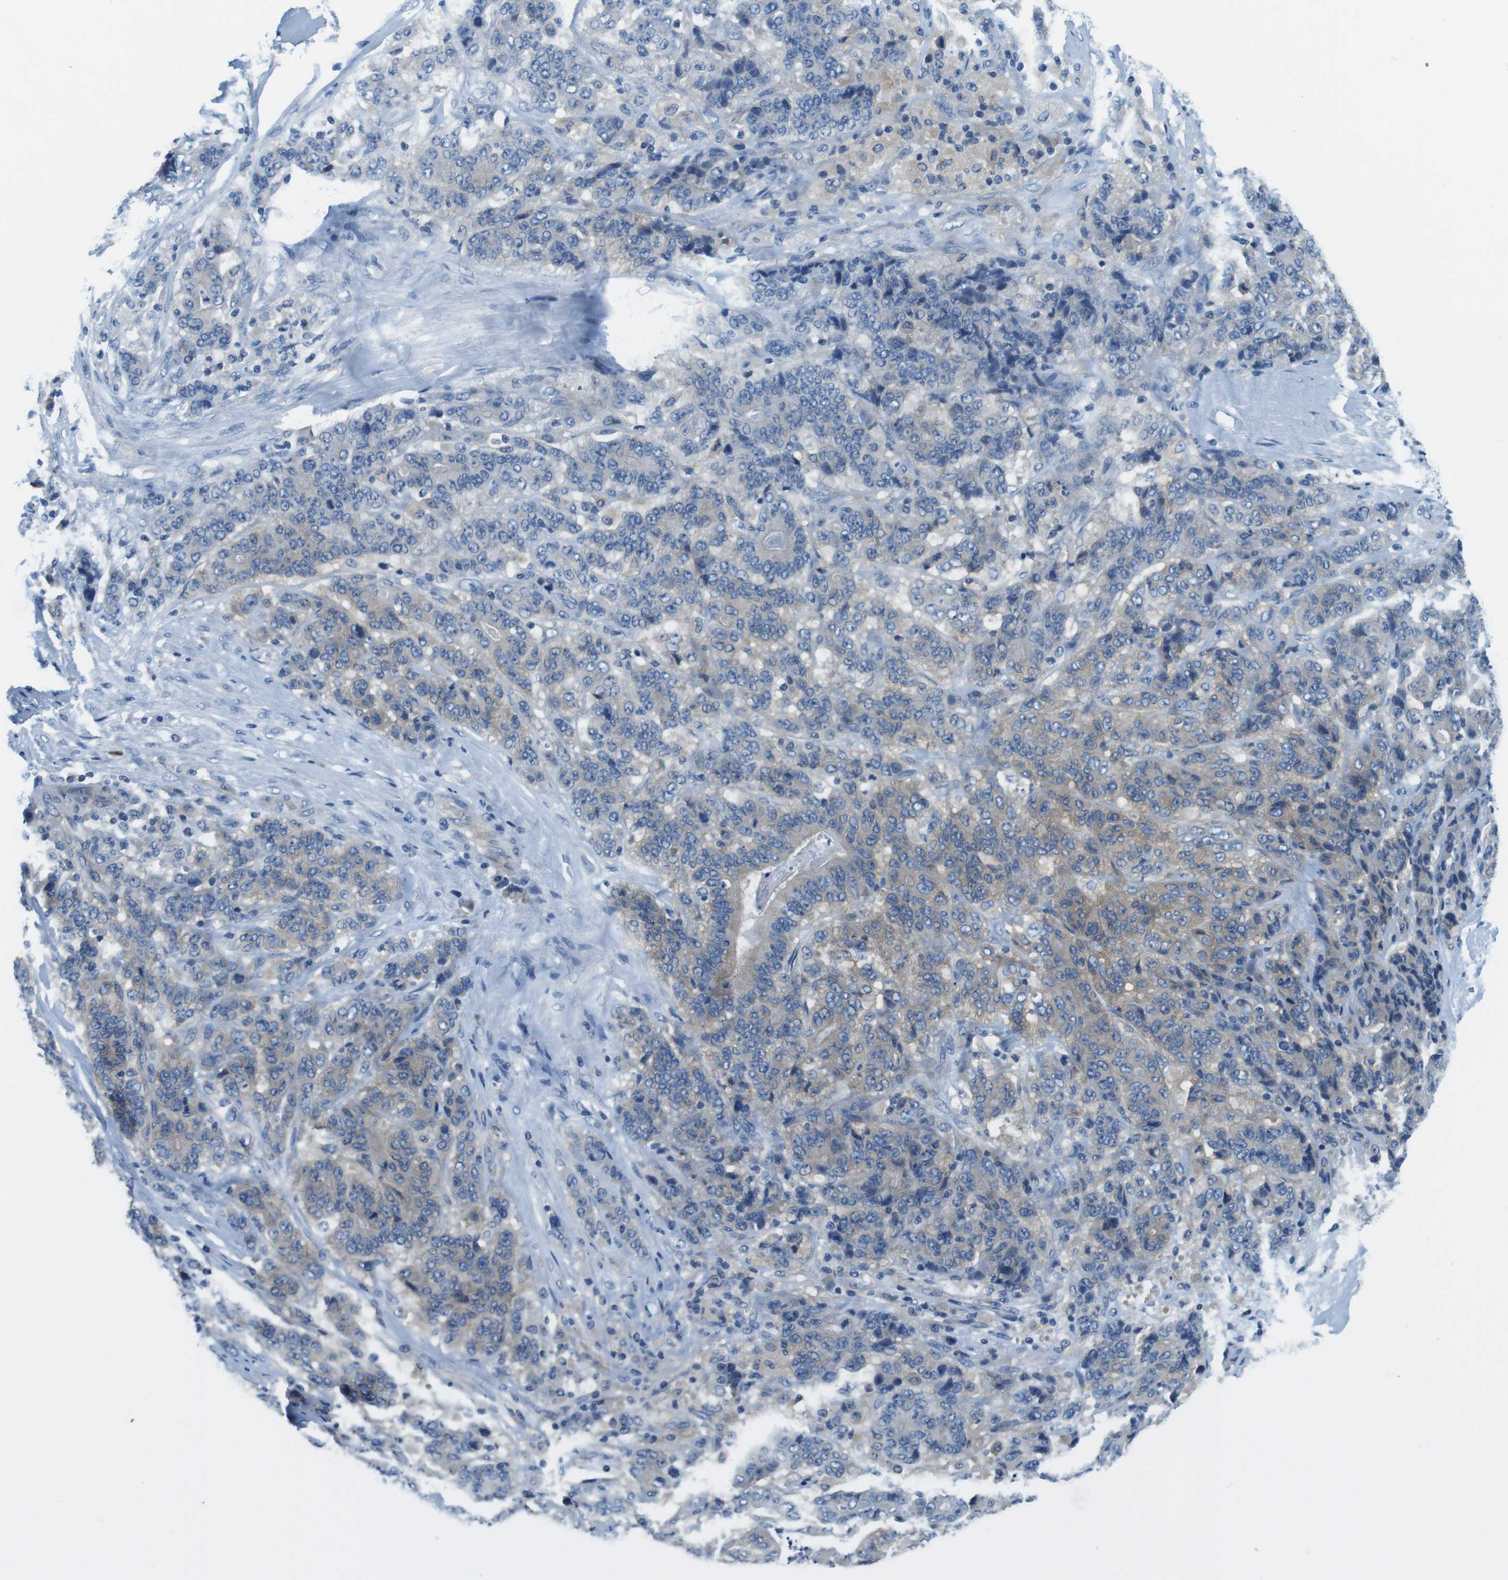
{"staining": {"intensity": "weak", "quantity": "<25%", "location": "cytoplasmic/membranous"}, "tissue": "stomach cancer", "cell_type": "Tumor cells", "image_type": "cancer", "snomed": [{"axis": "morphology", "description": "Adenocarcinoma, NOS"}, {"axis": "topography", "description": "Stomach"}], "caption": "This is an immunohistochemistry (IHC) image of human stomach cancer. There is no positivity in tumor cells.", "gene": "DENND4C", "patient": {"sex": "female", "age": 73}}